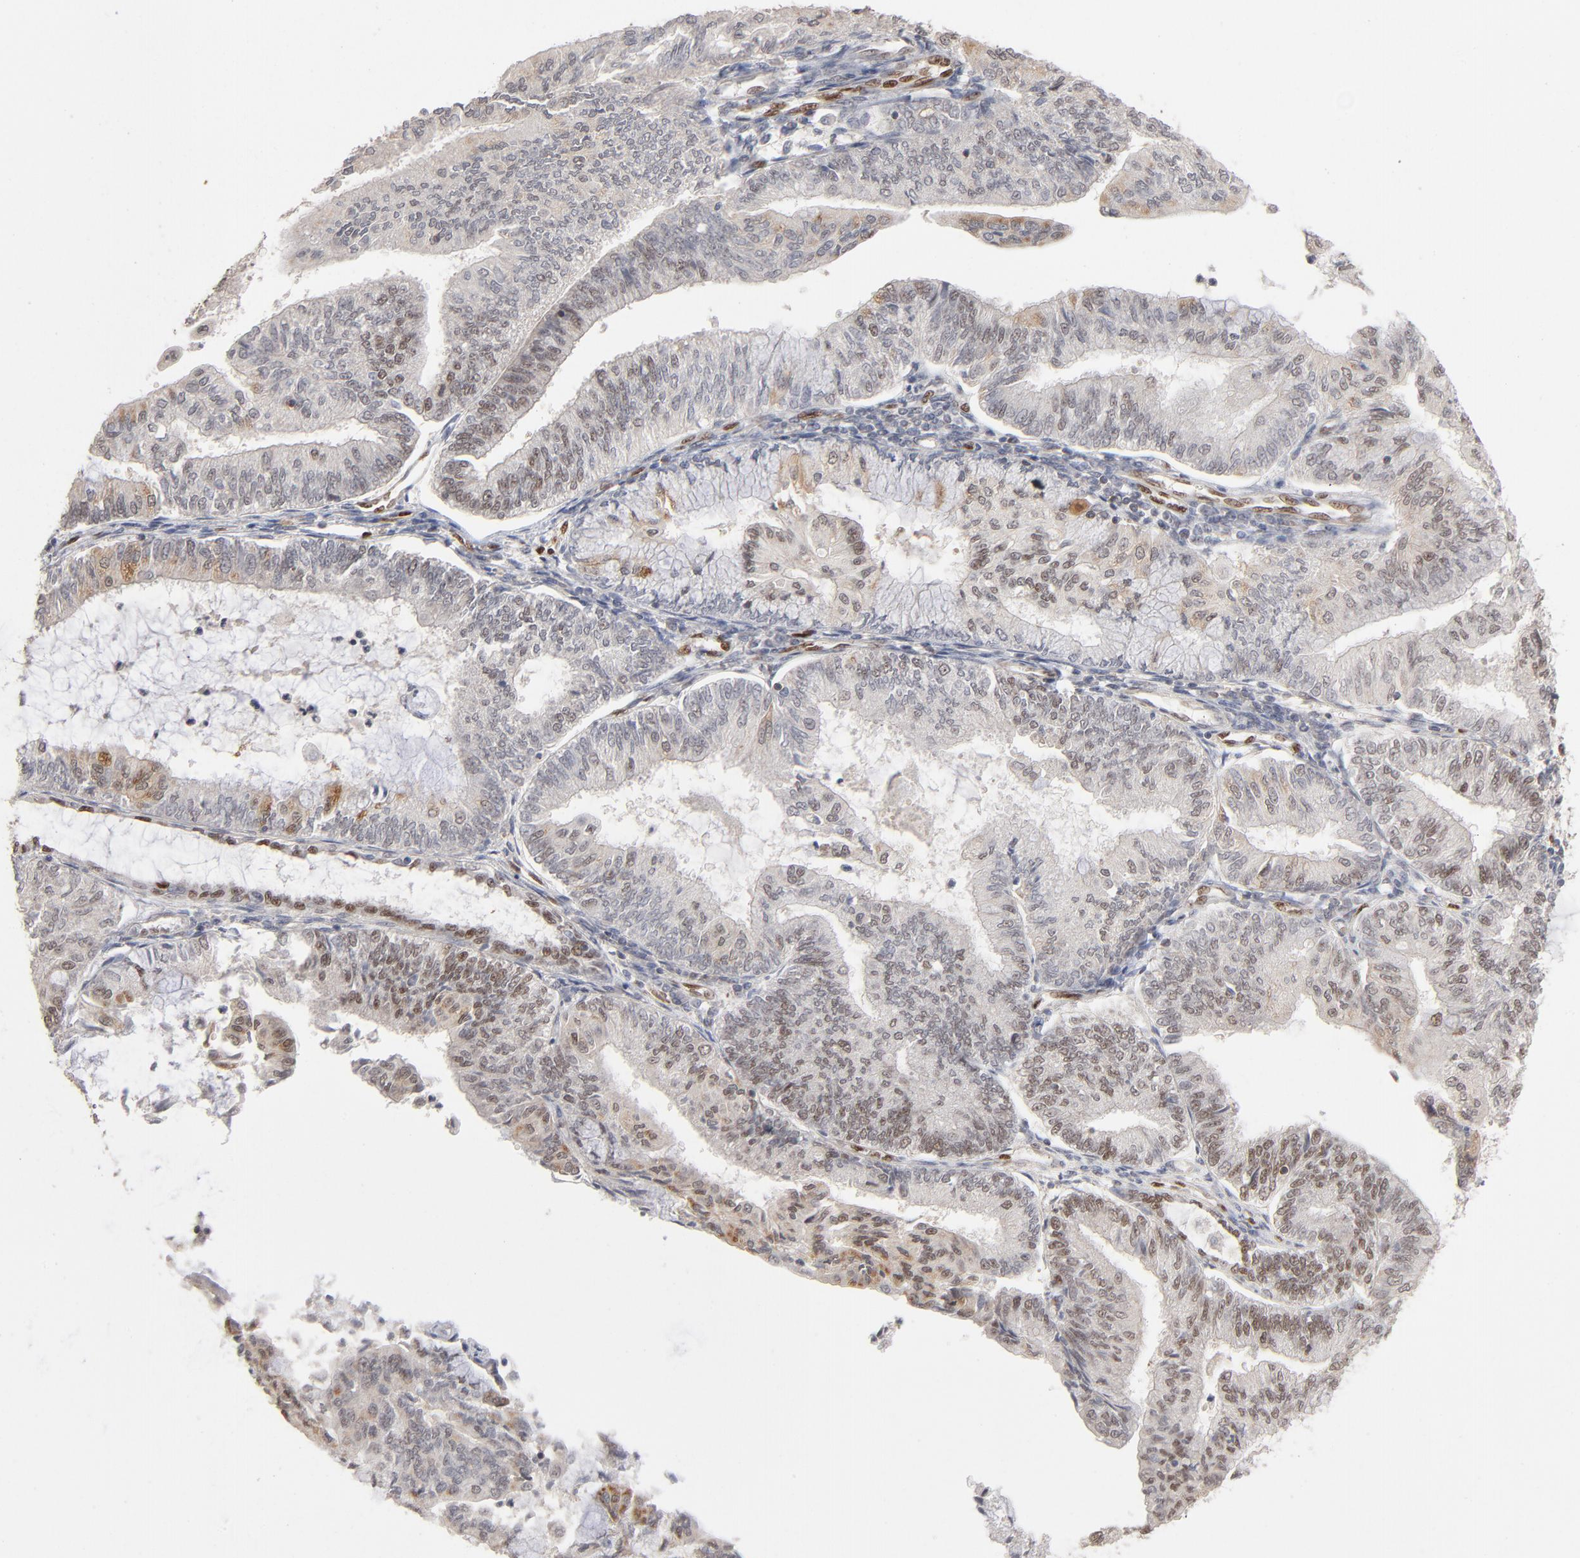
{"staining": {"intensity": "weak", "quantity": "<25%", "location": "nuclear"}, "tissue": "endometrial cancer", "cell_type": "Tumor cells", "image_type": "cancer", "snomed": [{"axis": "morphology", "description": "Adenocarcinoma, NOS"}, {"axis": "topography", "description": "Endometrium"}], "caption": "Image shows no significant protein staining in tumor cells of adenocarcinoma (endometrial). (Immunohistochemistry (ihc), brightfield microscopy, high magnification).", "gene": "NFIB", "patient": {"sex": "female", "age": 59}}